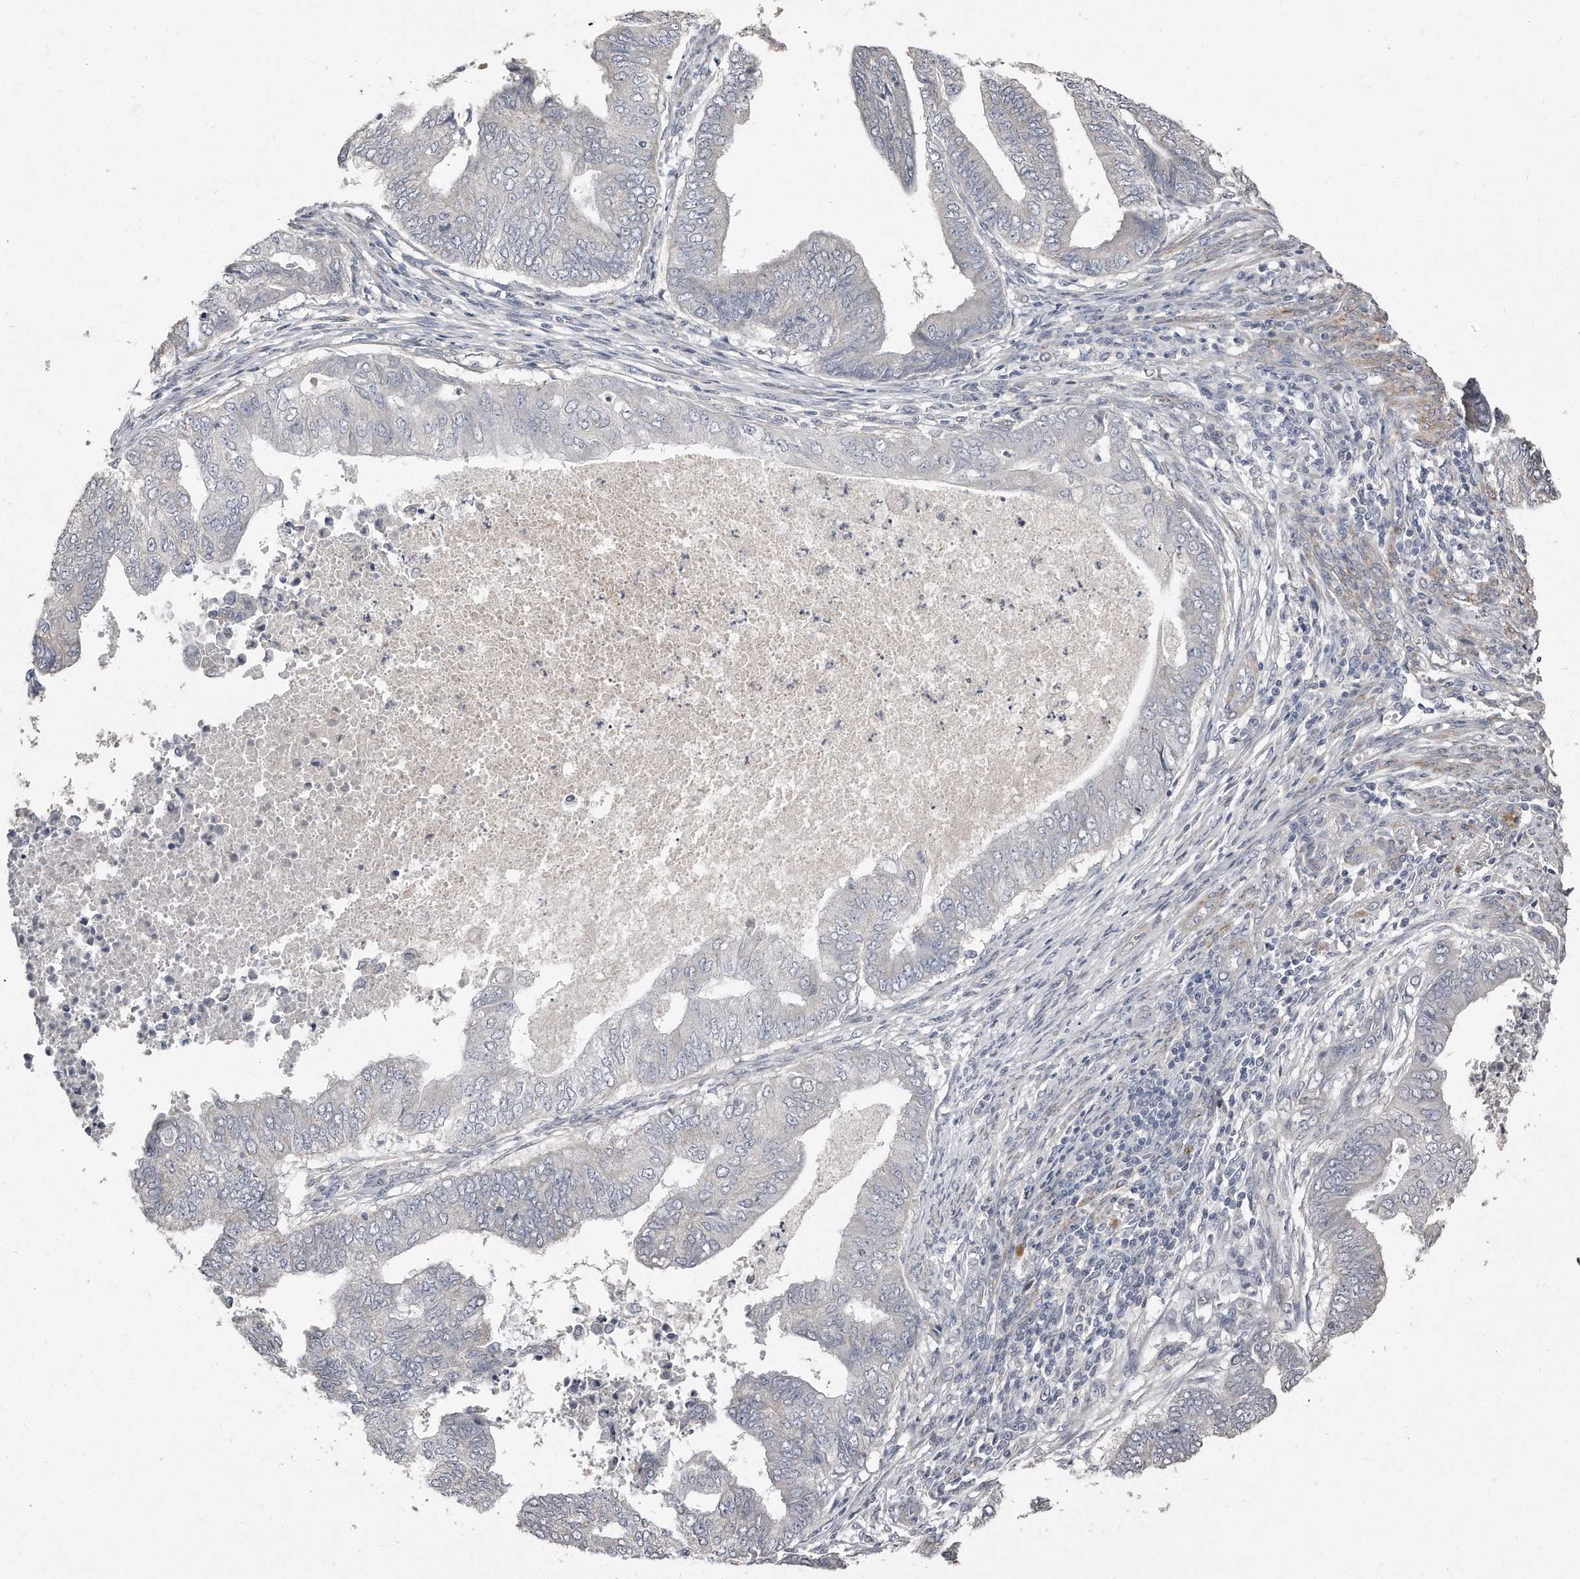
{"staining": {"intensity": "negative", "quantity": "none", "location": "none"}, "tissue": "endometrial cancer", "cell_type": "Tumor cells", "image_type": "cancer", "snomed": [{"axis": "morphology", "description": "Polyp, NOS"}, {"axis": "morphology", "description": "Adenocarcinoma, NOS"}, {"axis": "morphology", "description": "Adenoma, NOS"}, {"axis": "topography", "description": "Endometrium"}], "caption": "This photomicrograph is of endometrial adenoma stained with immunohistochemistry to label a protein in brown with the nuclei are counter-stained blue. There is no staining in tumor cells.", "gene": "LMOD1", "patient": {"sex": "female", "age": 79}}